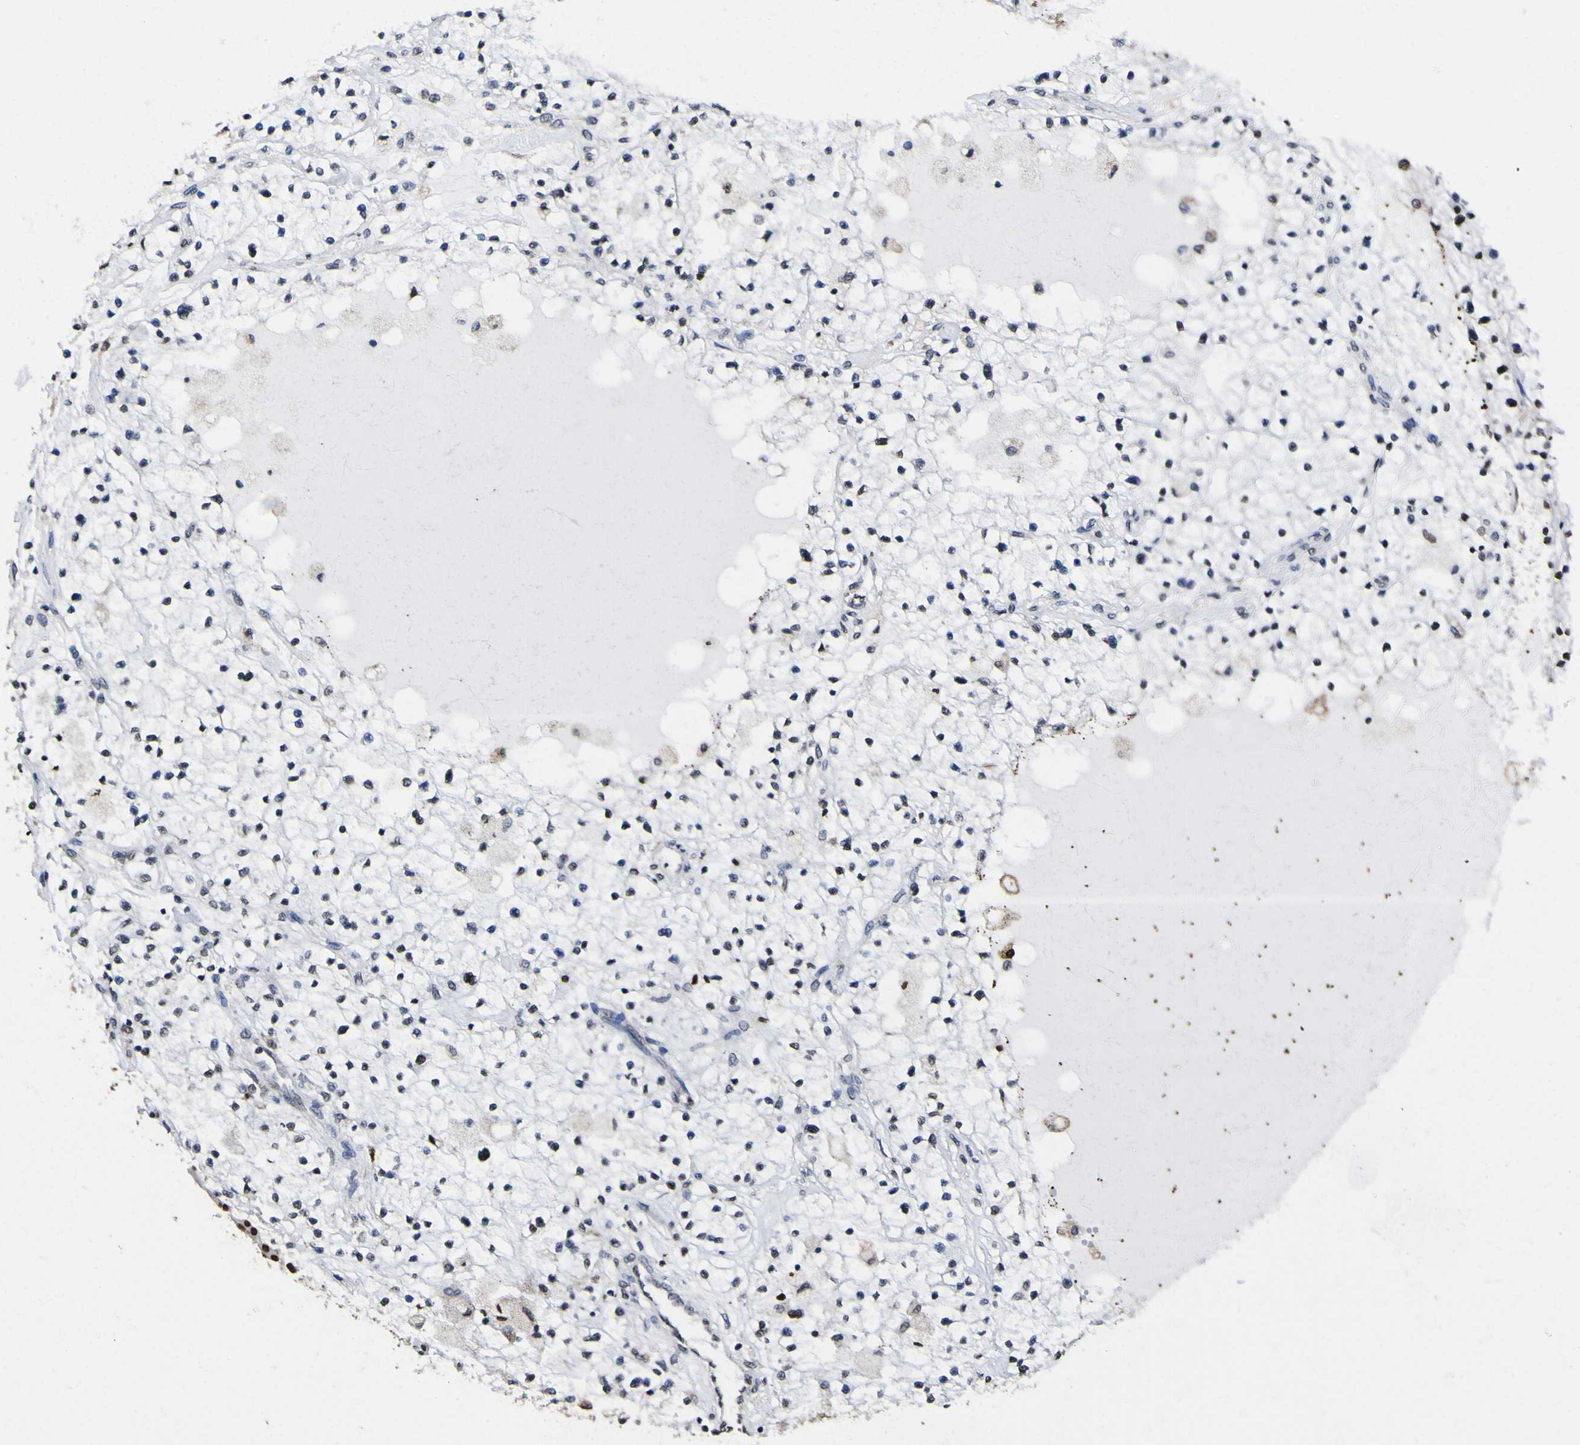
{"staining": {"intensity": "negative", "quantity": "none", "location": "none"}, "tissue": "renal cancer", "cell_type": "Tumor cells", "image_type": "cancer", "snomed": [{"axis": "morphology", "description": "Adenocarcinoma, NOS"}, {"axis": "topography", "description": "Kidney"}], "caption": "An immunohistochemistry (IHC) image of adenocarcinoma (renal) is shown. There is no staining in tumor cells of adenocarcinoma (renal).", "gene": "PIAS1", "patient": {"sex": "male", "age": 68}}